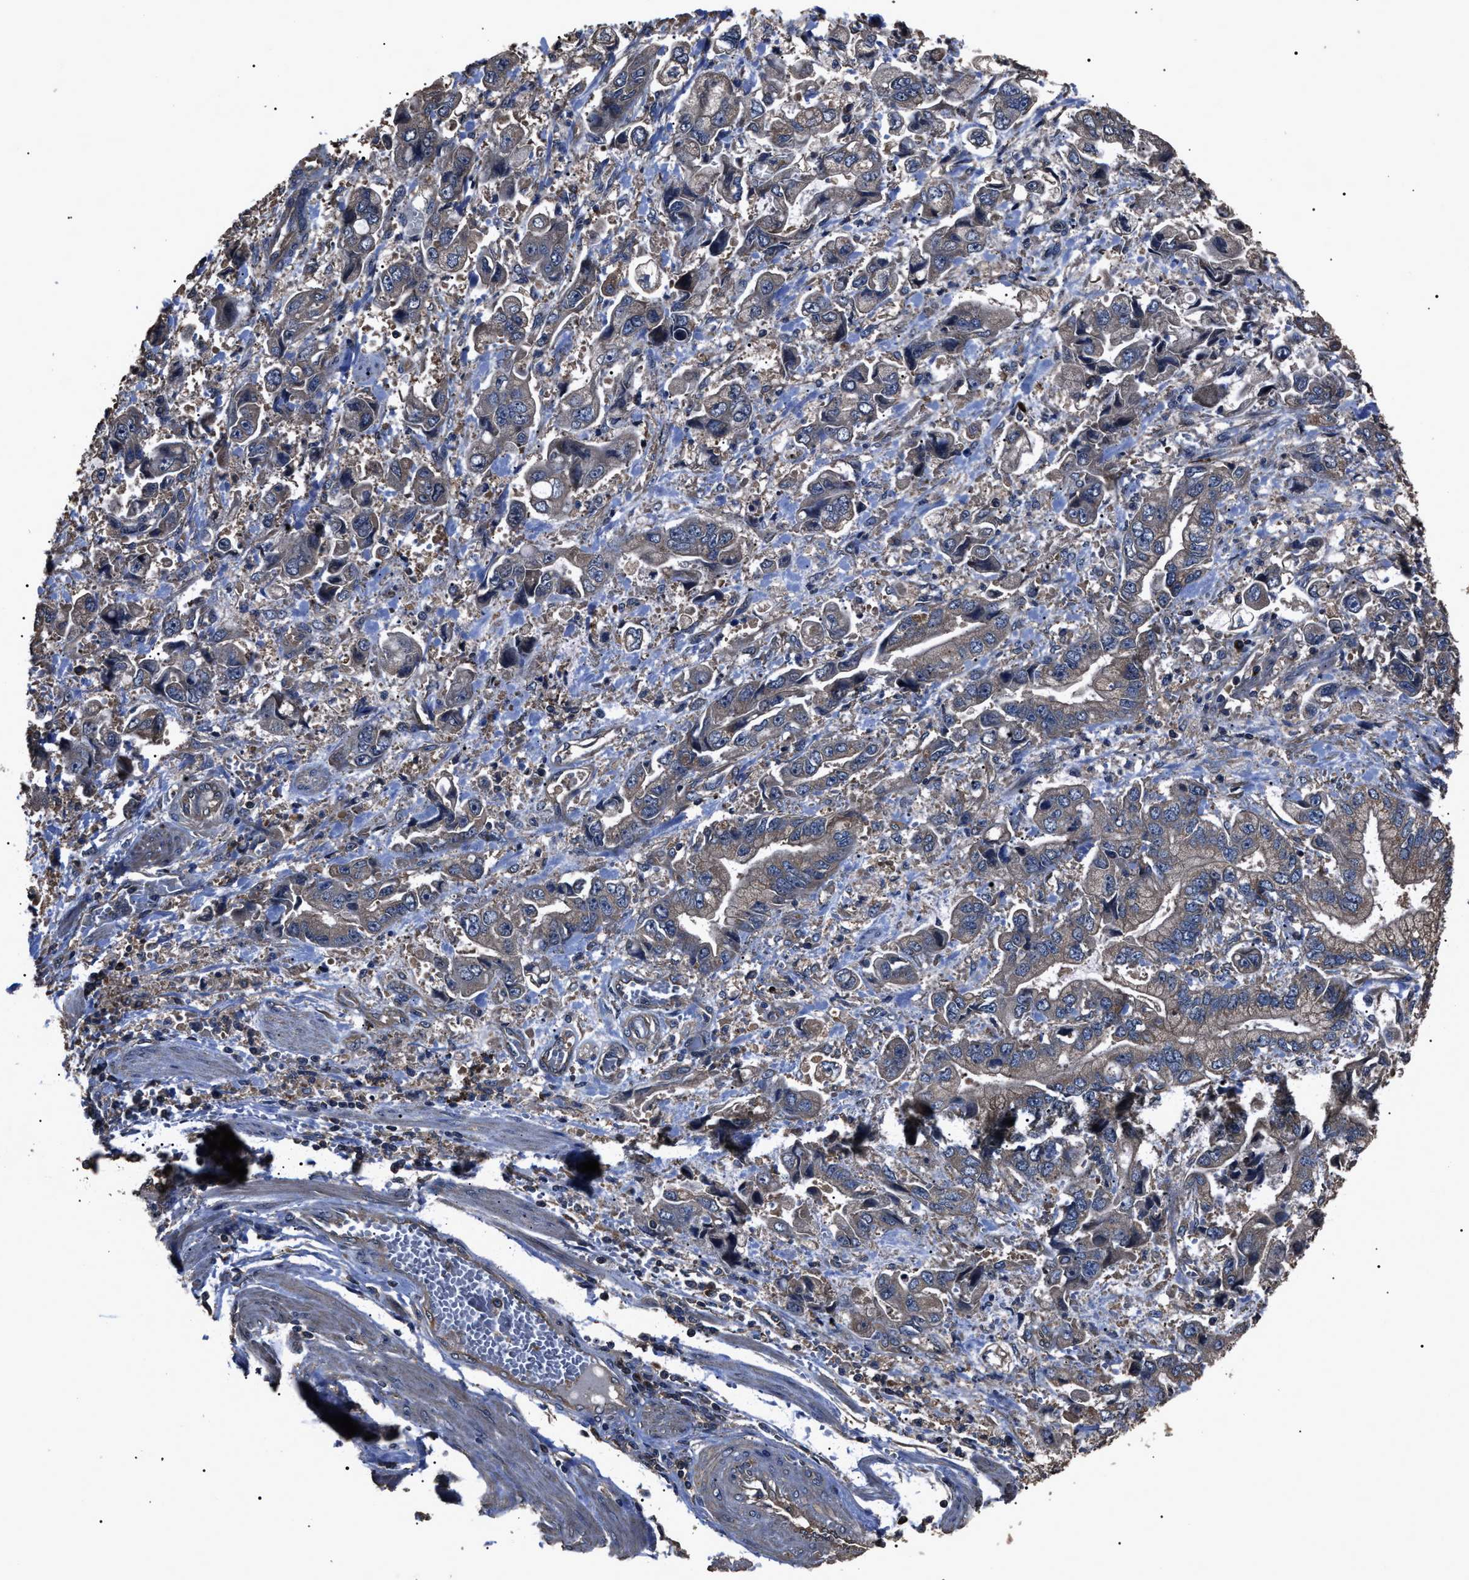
{"staining": {"intensity": "moderate", "quantity": ">75%", "location": "cytoplasmic/membranous"}, "tissue": "stomach cancer", "cell_type": "Tumor cells", "image_type": "cancer", "snomed": [{"axis": "morphology", "description": "Normal tissue, NOS"}, {"axis": "morphology", "description": "Adenocarcinoma, NOS"}, {"axis": "topography", "description": "Stomach"}], "caption": "Stomach cancer (adenocarcinoma) stained with DAB immunohistochemistry shows medium levels of moderate cytoplasmic/membranous staining in approximately >75% of tumor cells.", "gene": "RNF216", "patient": {"sex": "male", "age": 62}}